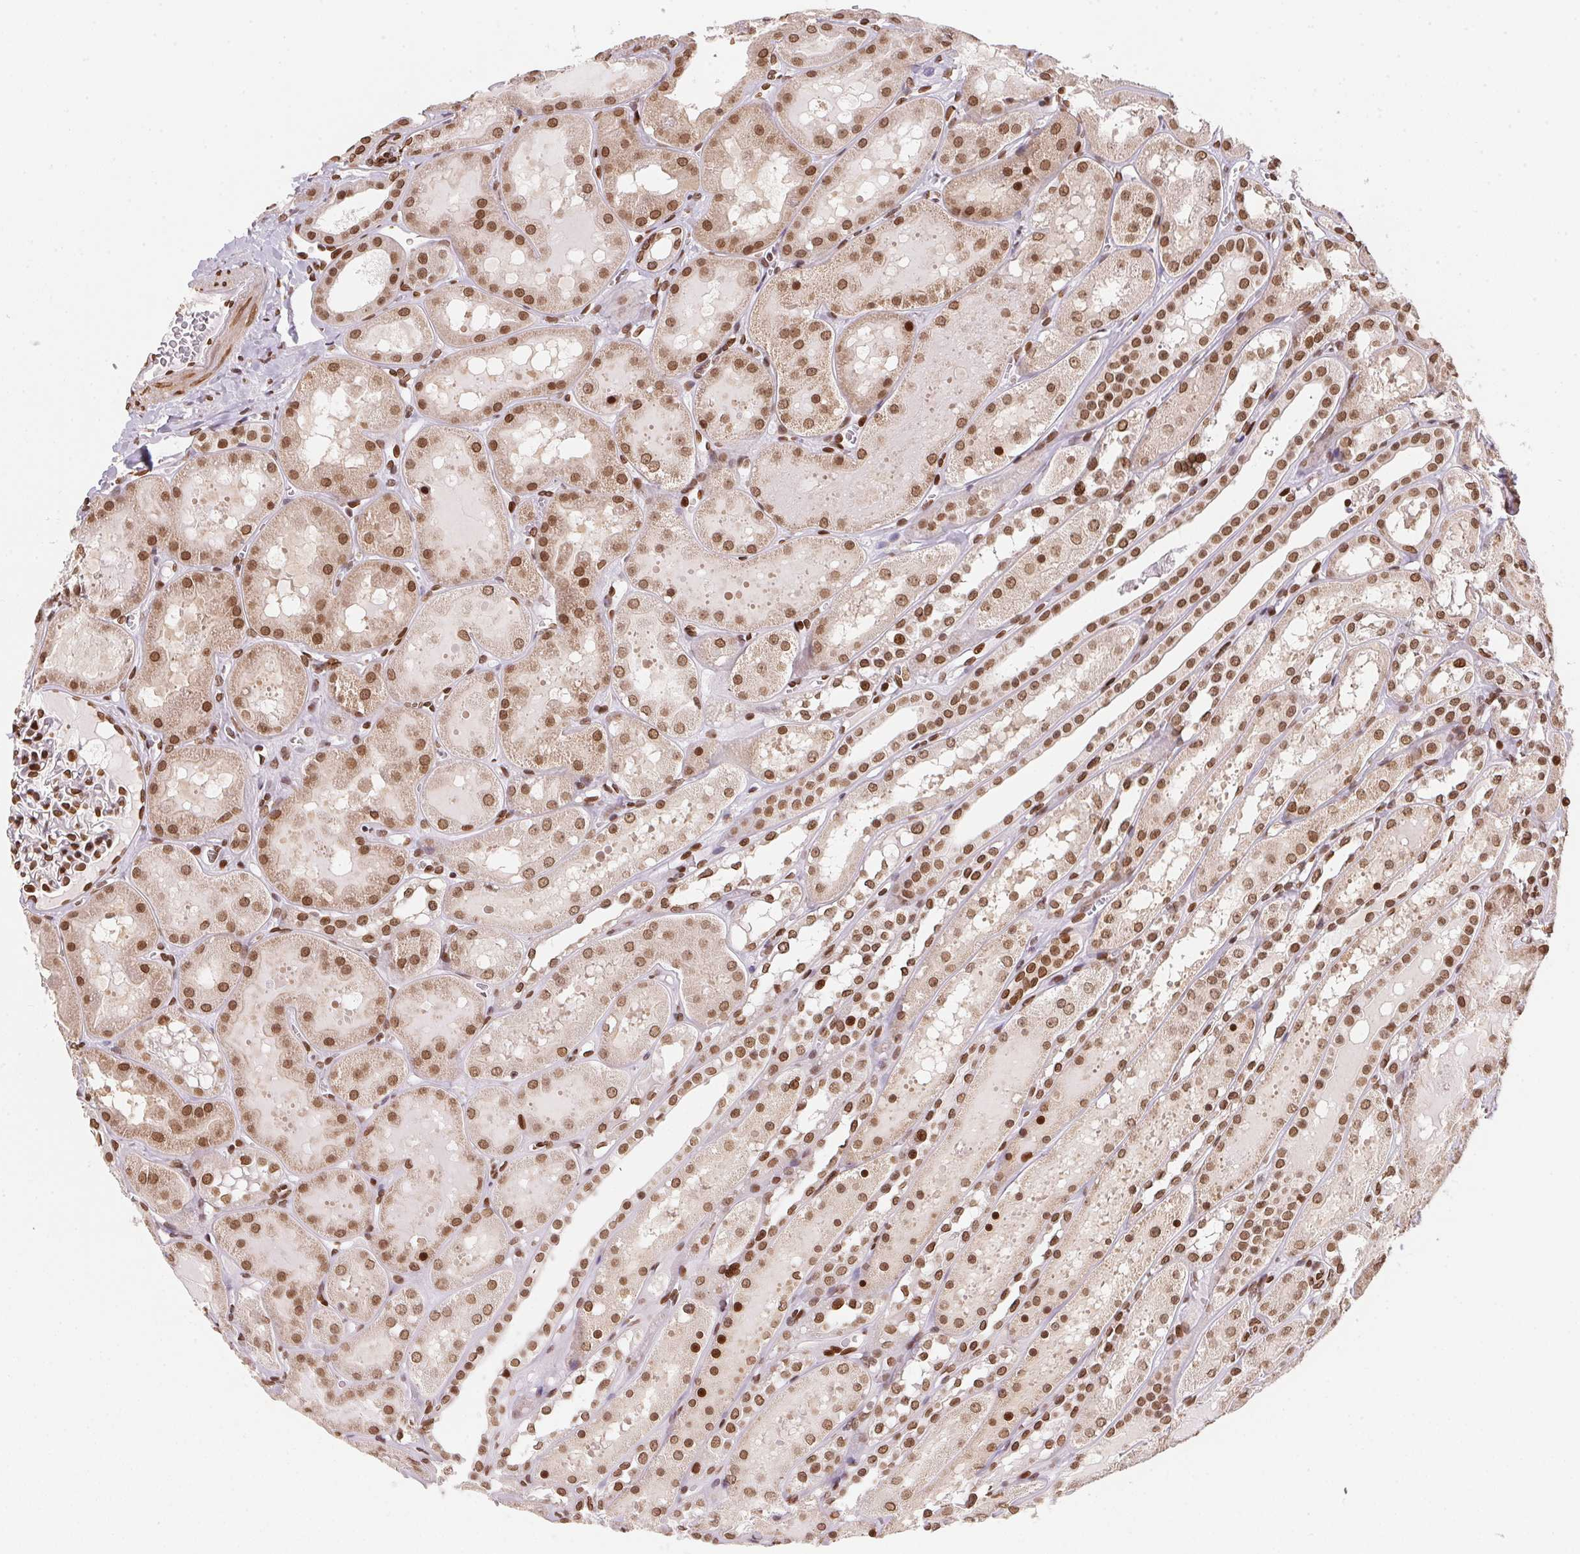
{"staining": {"intensity": "strong", "quantity": "25%-75%", "location": "nuclear"}, "tissue": "kidney", "cell_type": "Cells in glomeruli", "image_type": "normal", "snomed": [{"axis": "morphology", "description": "Normal tissue, NOS"}, {"axis": "topography", "description": "Kidney"}, {"axis": "topography", "description": "Urinary bladder"}], "caption": "Protein expression analysis of normal kidney demonstrates strong nuclear expression in approximately 25%-75% of cells in glomeruli.", "gene": "SAP30BP", "patient": {"sex": "male", "age": 16}}